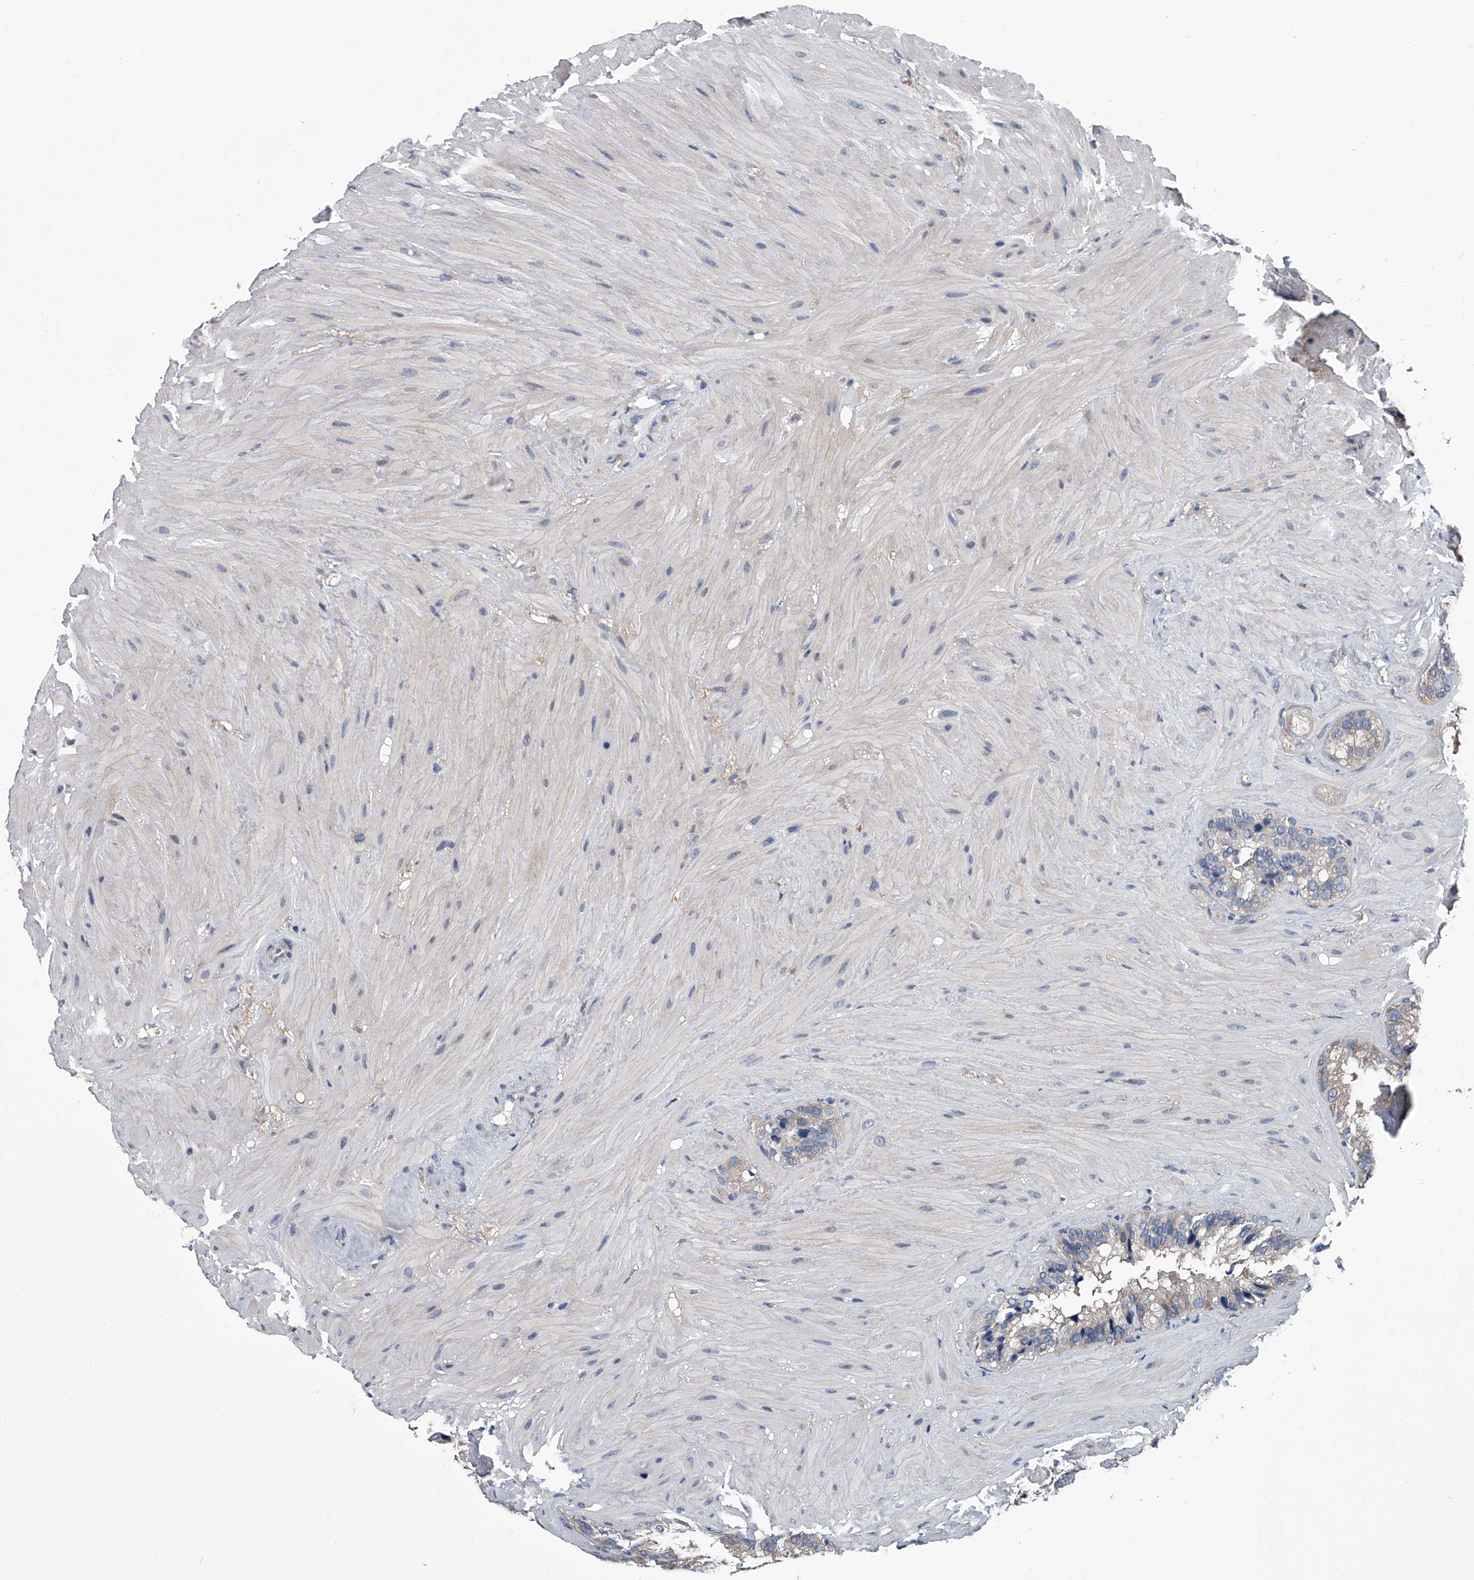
{"staining": {"intensity": "moderate", "quantity": ">75%", "location": "cytoplasmic/membranous"}, "tissue": "seminal vesicle", "cell_type": "Glandular cells", "image_type": "normal", "snomed": [{"axis": "morphology", "description": "Normal tissue, NOS"}, {"axis": "topography", "description": "Prostate"}, {"axis": "topography", "description": "Seminal veicle"}], "caption": "Brown immunohistochemical staining in benign seminal vesicle shows moderate cytoplasmic/membranous positivity in approximately >75% of glandular cells. The protein of interest is stained brown, and the nuclei are stained in blue (DAB (3,3'-diaminobenzidine) IHC with brightfield microscopy, high magnification).", "gene": "PPP2R5D", "patient": {"sex": "male", "age": 68}}